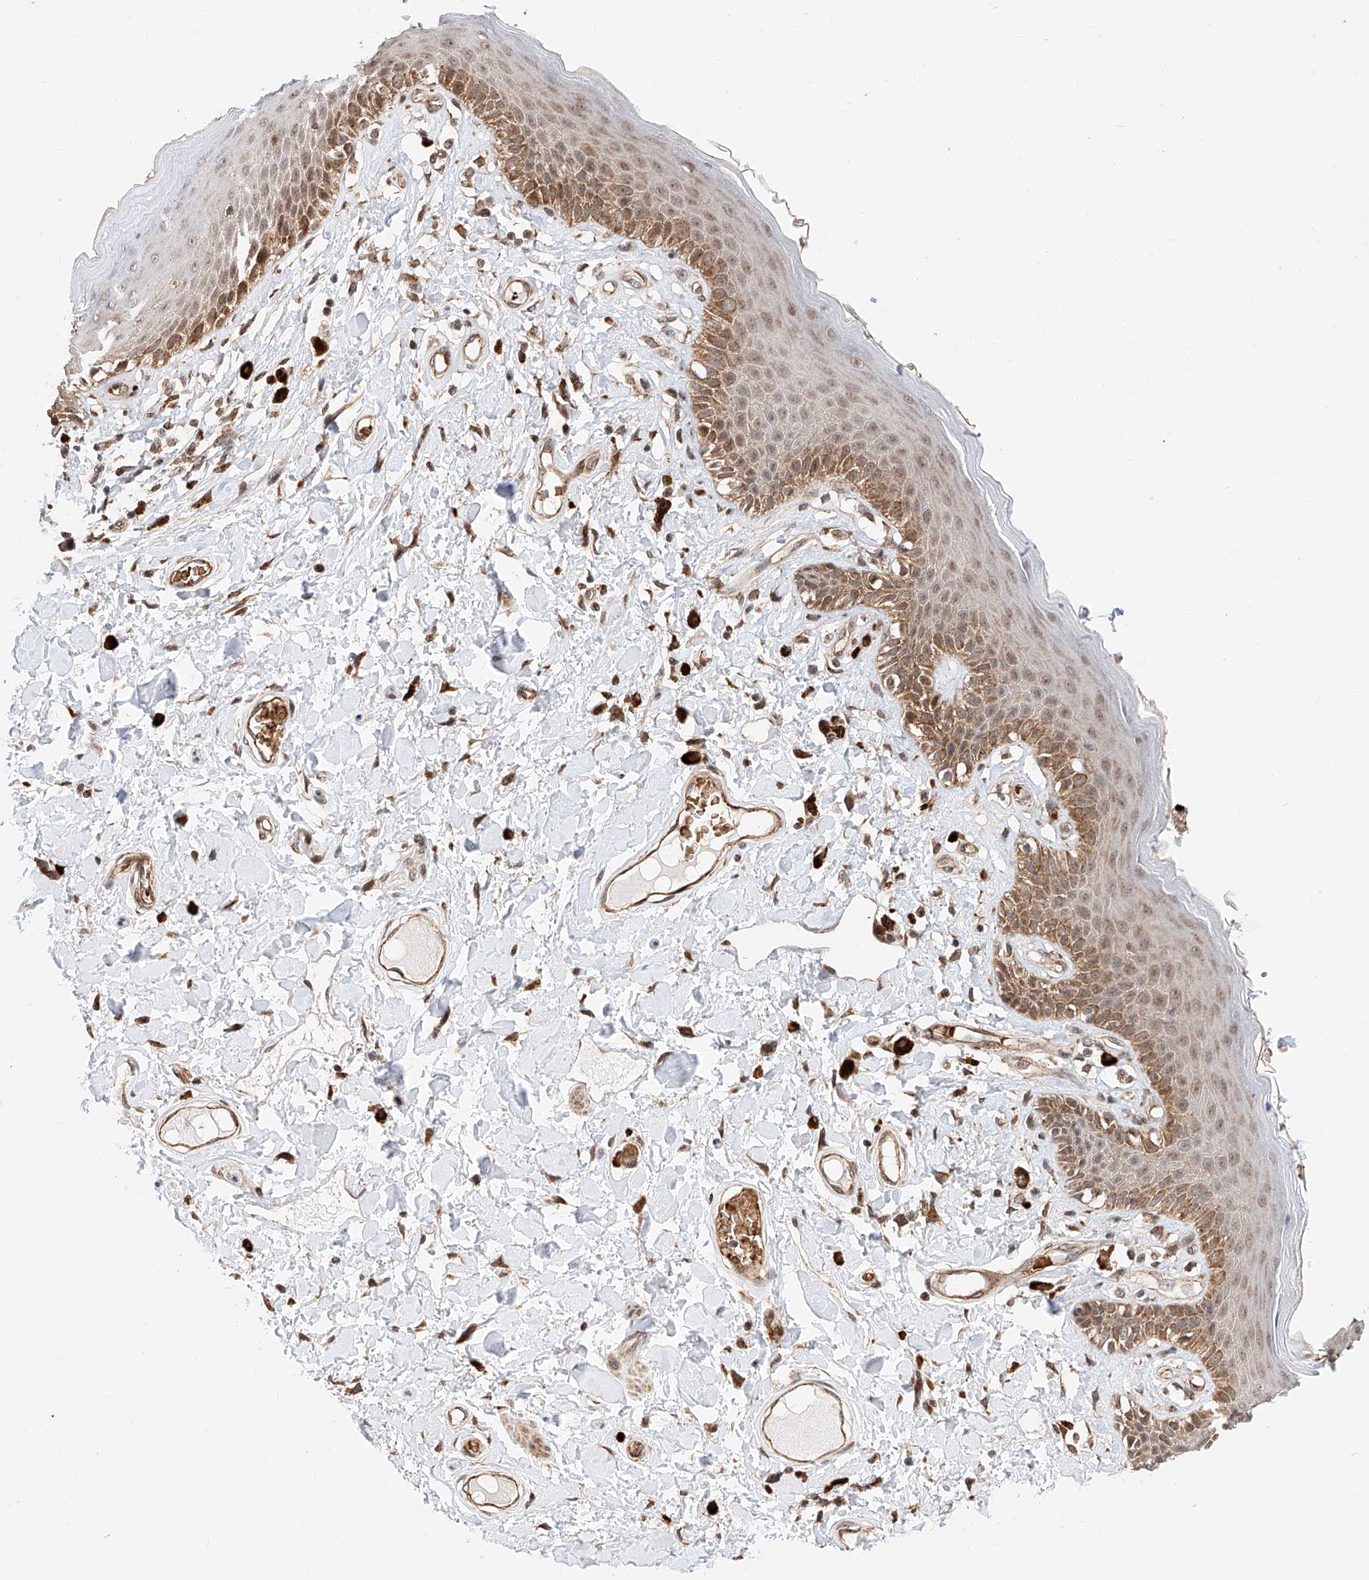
{"staining": {"intensity": "moderate", "quantity": ">75%", "location": "cytoplasmic/membranous,nuclear"}, "tissue": "skin", "cell_type": "Epidermal cells", "image_type": "normal", "snomed": [{"axis": "morphology", "description": "Normal tissue, NOS"}, {"axis": "topography", "description": "Anal"}], "caption": "Protein analysis of normal skin exhibits moderate cytoplasmic/membranous,nuclear staining in approximately >75% of epidermal cells. (DAB IHC, brown staining for protein, blue staining for nuclei).", "gene": "THTPA", "patient": {"sex": "female", "age": 78}}